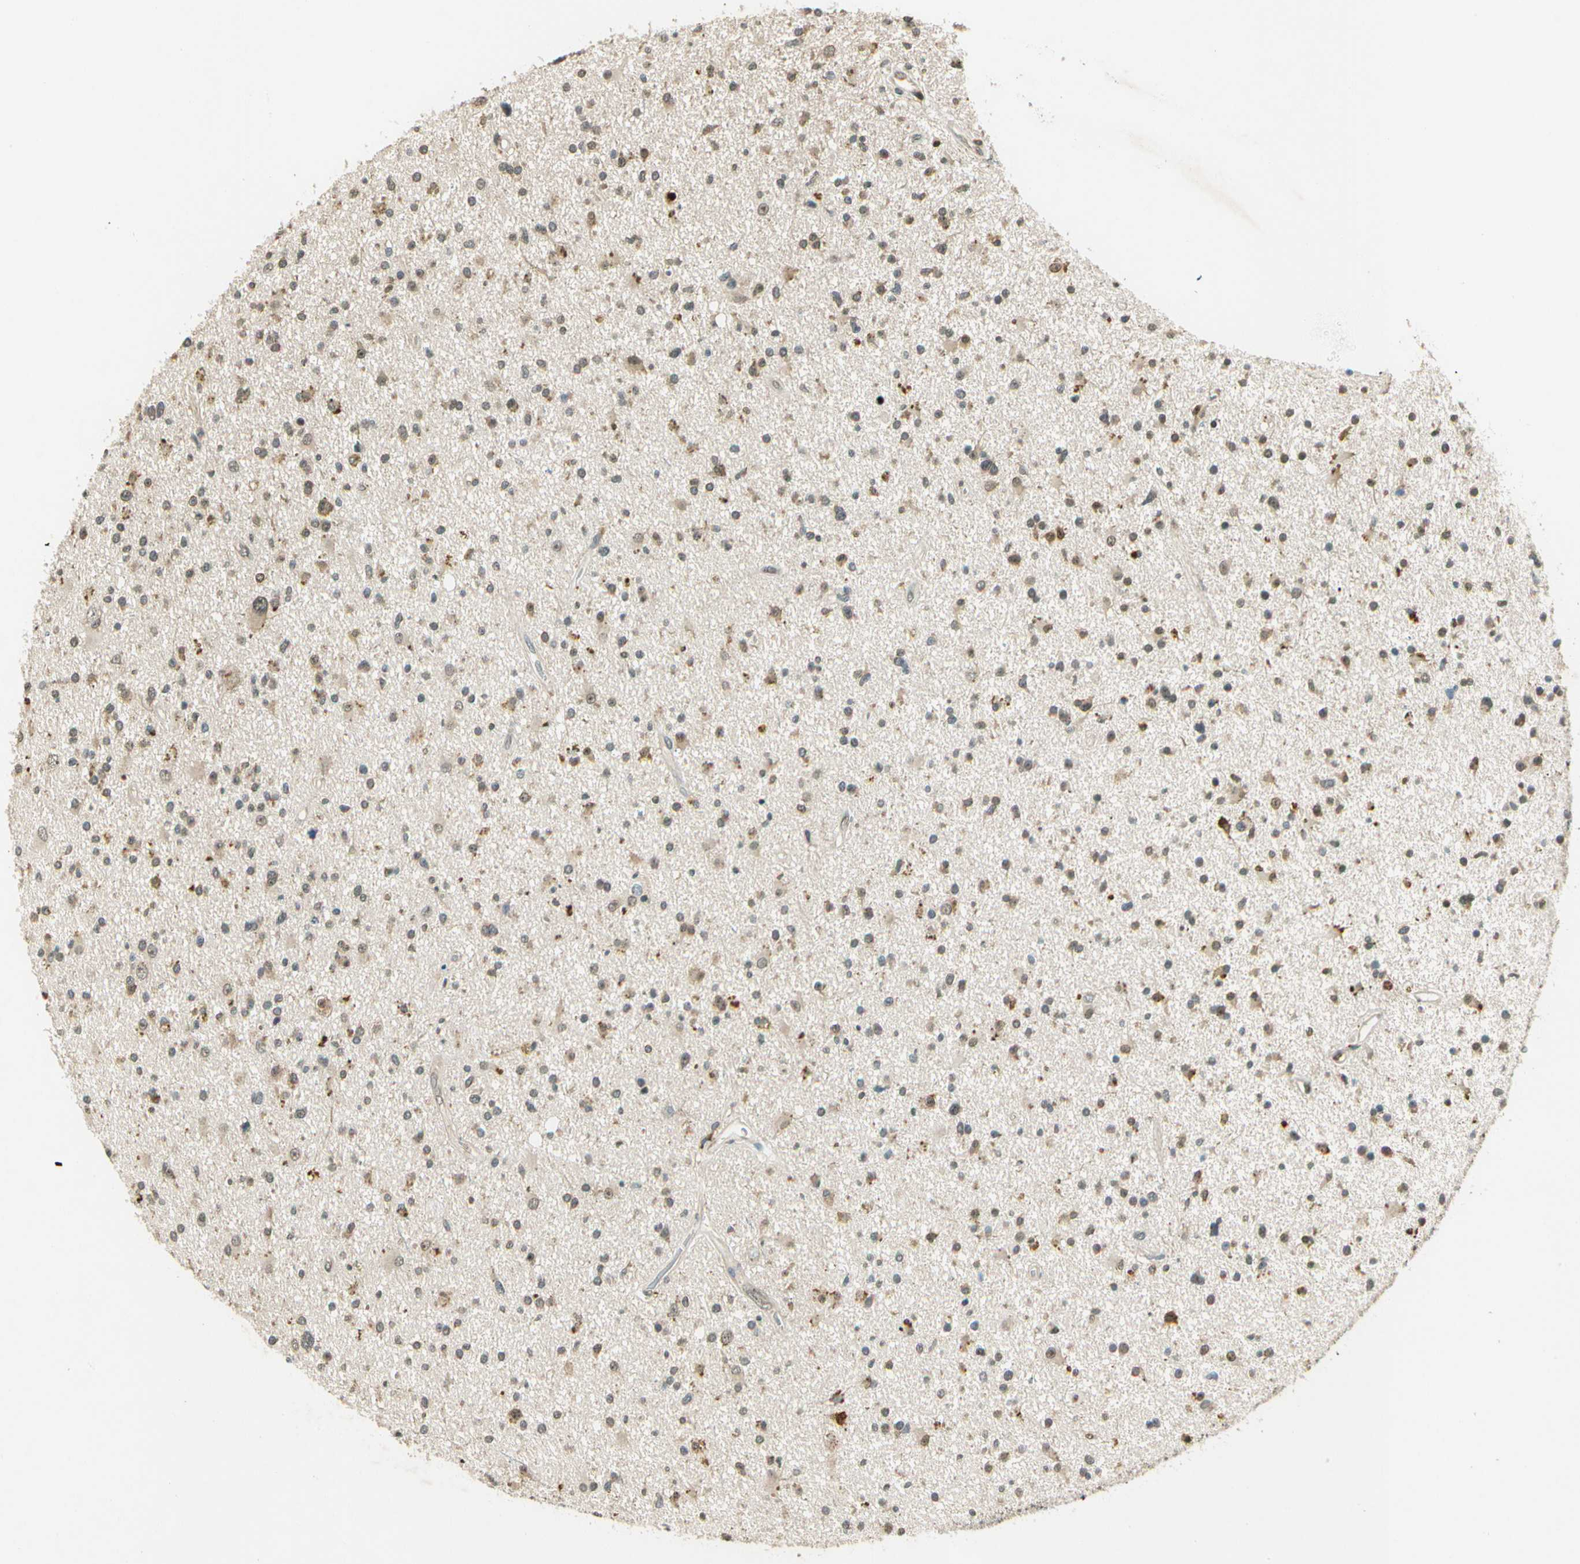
{"staining": {"intensity": "weak", "quantity": ">75%", "location": "cytoplasmic/membranous"}, "tissue": "glioma", "cell_type": "Tumor cells", "image_type": "cancer", "snomed": [{"axis": "morphology", "description": "Glioma, malignant, High grade"}, {"axis": "topography", "description": "Brain"}], "caption": "Protein staining of high-grade glioma (malignant) tissue displays weak cytoplasmic/membranous positivity in approximately >75% of tumor cells.", "gene": "EIF1AX", "patient": {"sex": "male", "age": 33}}